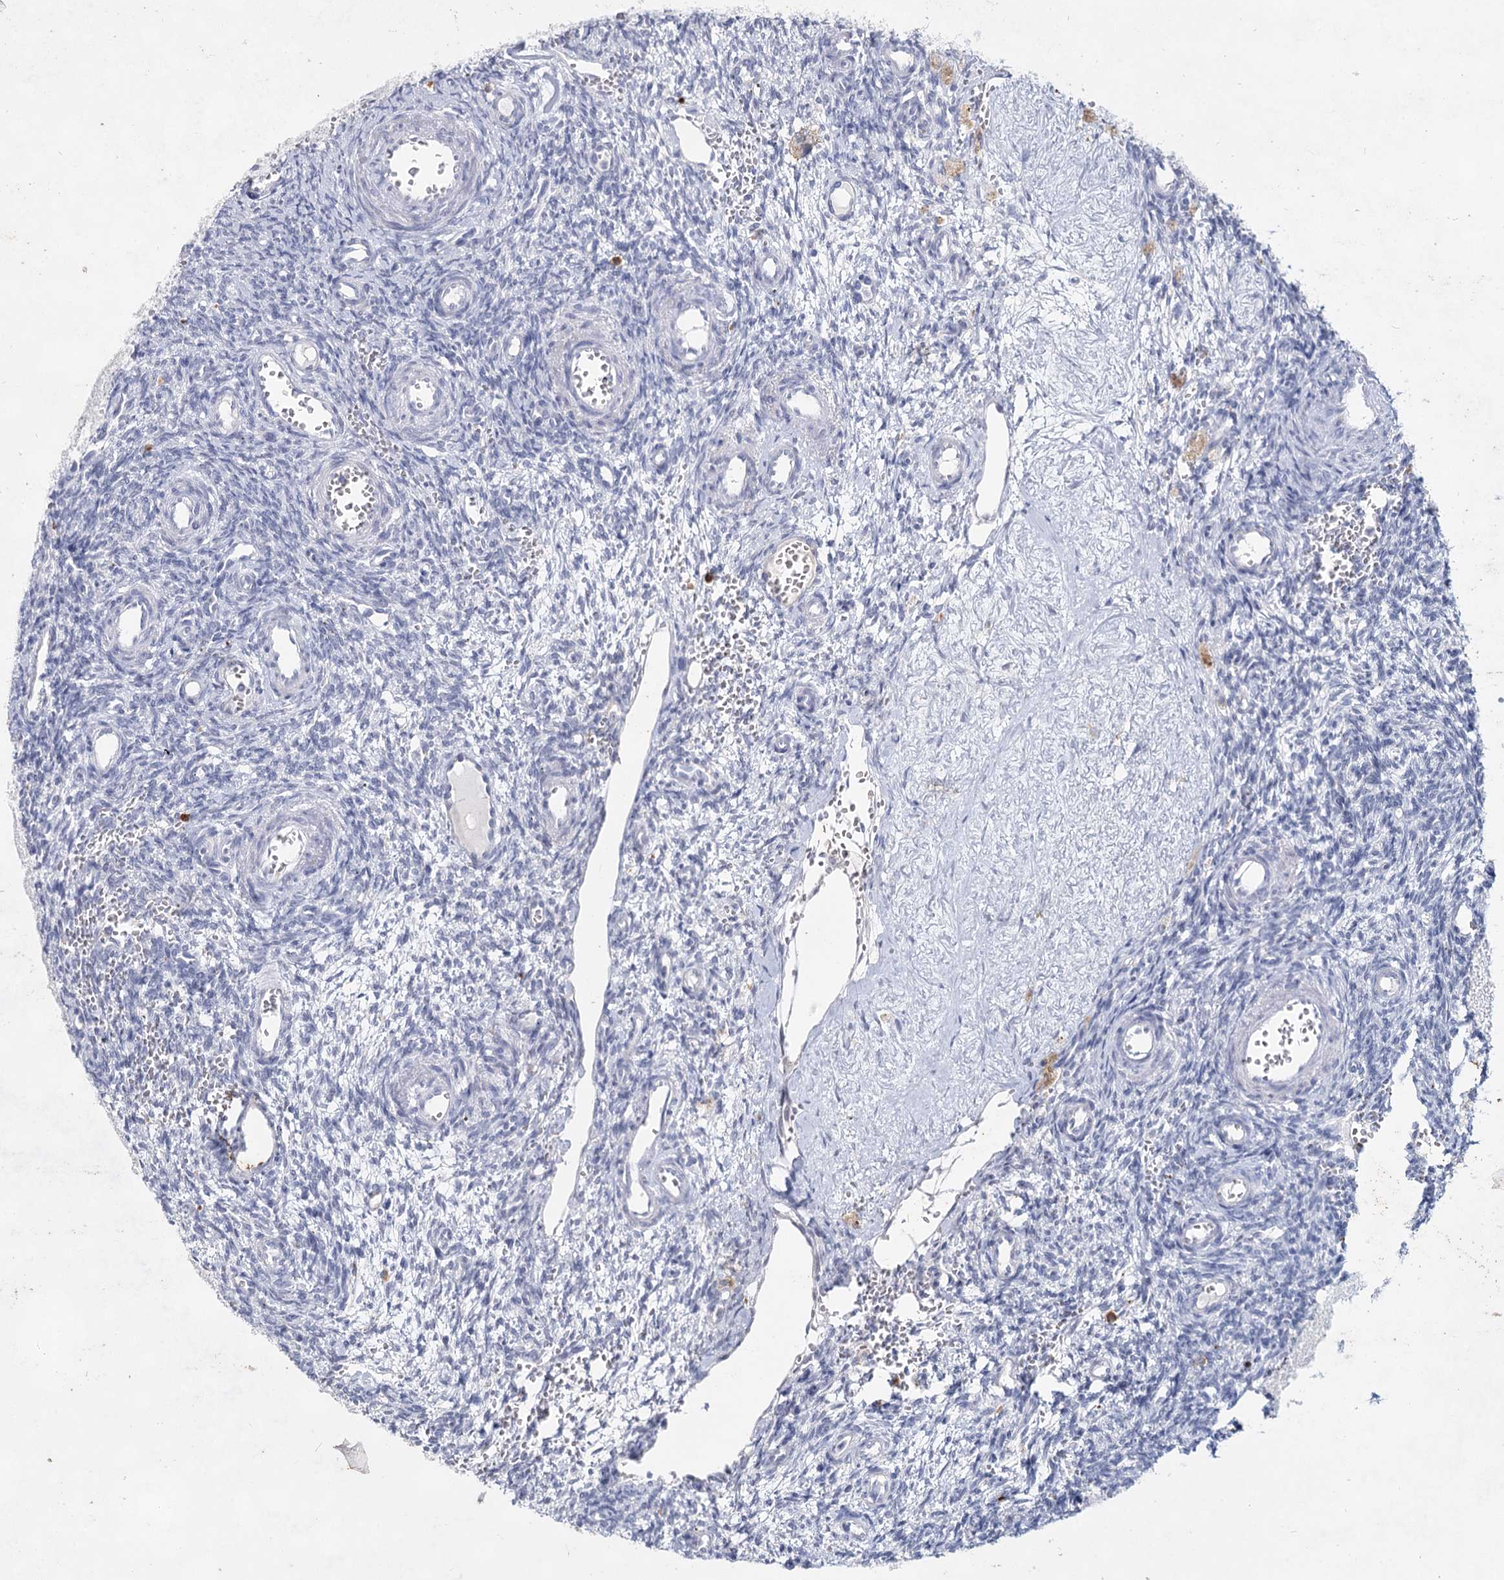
{"staining": {"intensity": "negative", "quantity": "none", "location": "none"}, "tissue": "ovary", "cell_type": "Ovarian stroma cells", "image_type": "normal", "snomed": [{"axis": "morphology", "description": "Normal tissue, NOS"}, {"axis": "topography", "description": "Ovary"}], "caption": "DAB (3,3'-diaminobenzidine) immunohistochemical staining of unremarkable human ovary reveals no significant positivity in ovarian stroma cells. (DAB (3,3'-diaminobenzidine) immunohistochemistry (IHC) visualized using brightfield microscopy, high magnification).", "gene": "CCDC73", "patient": {"sex": "female", "age": 39}}